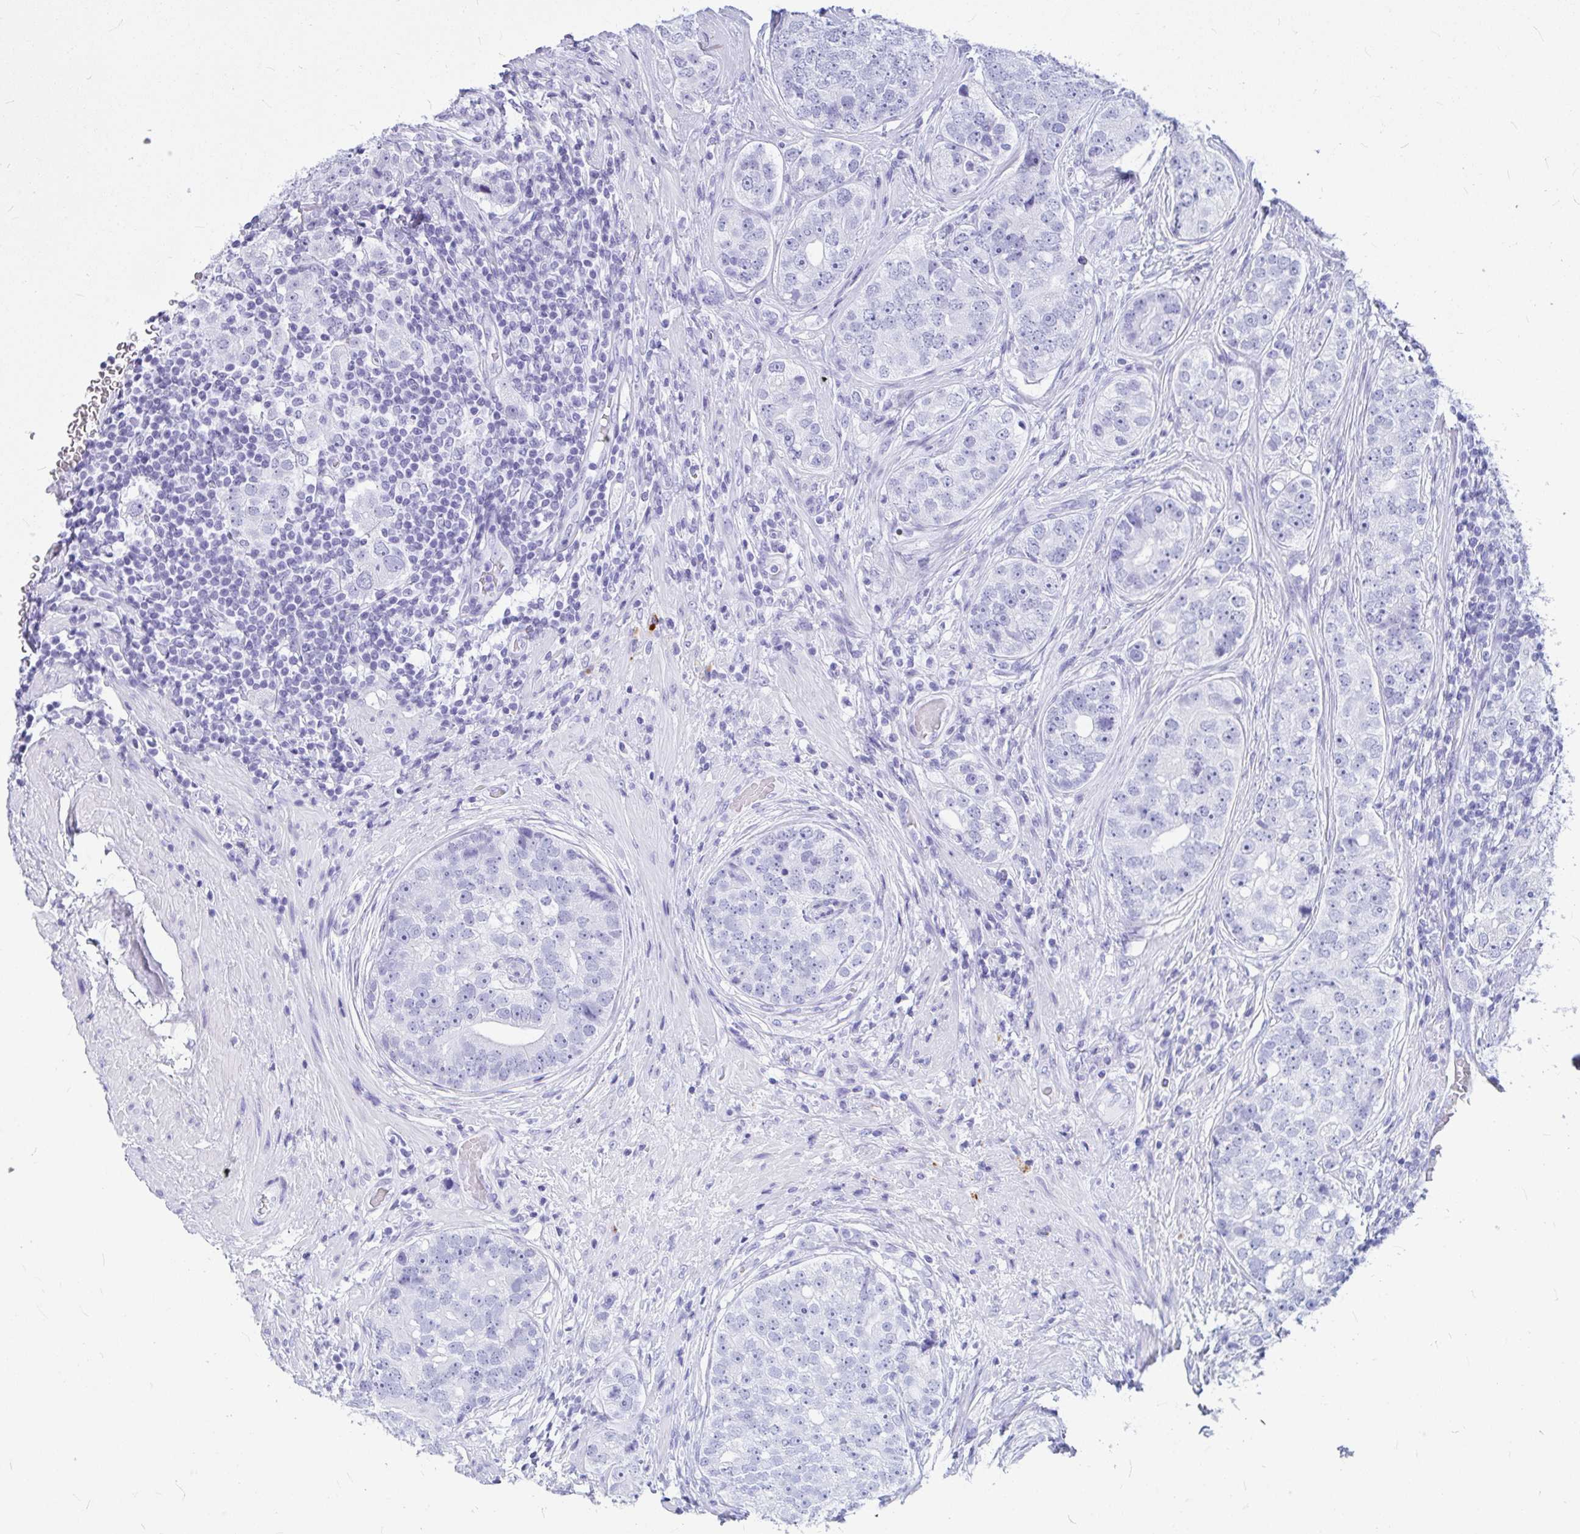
{"staining": {"intensity": "negative", "quantity": "none", "location": "none"}, "tissue": "prostate cancer", "cell_type": "Tumor cells", "image_type": "cancer", "snomed": [{"axis": "morphology", "description": "Adenocarcinoma, High grade"}, {"axis": "topography", "description": "Prostate"}], "caption": "High power microscopy histopathology image of an IHC photomicrograph of adenocarcinoma (high-grade) (prostate), revealing no significant expression in tumor cells.", "gene": "OR5J2", "patient": {"sex": "male", "age": 60}}